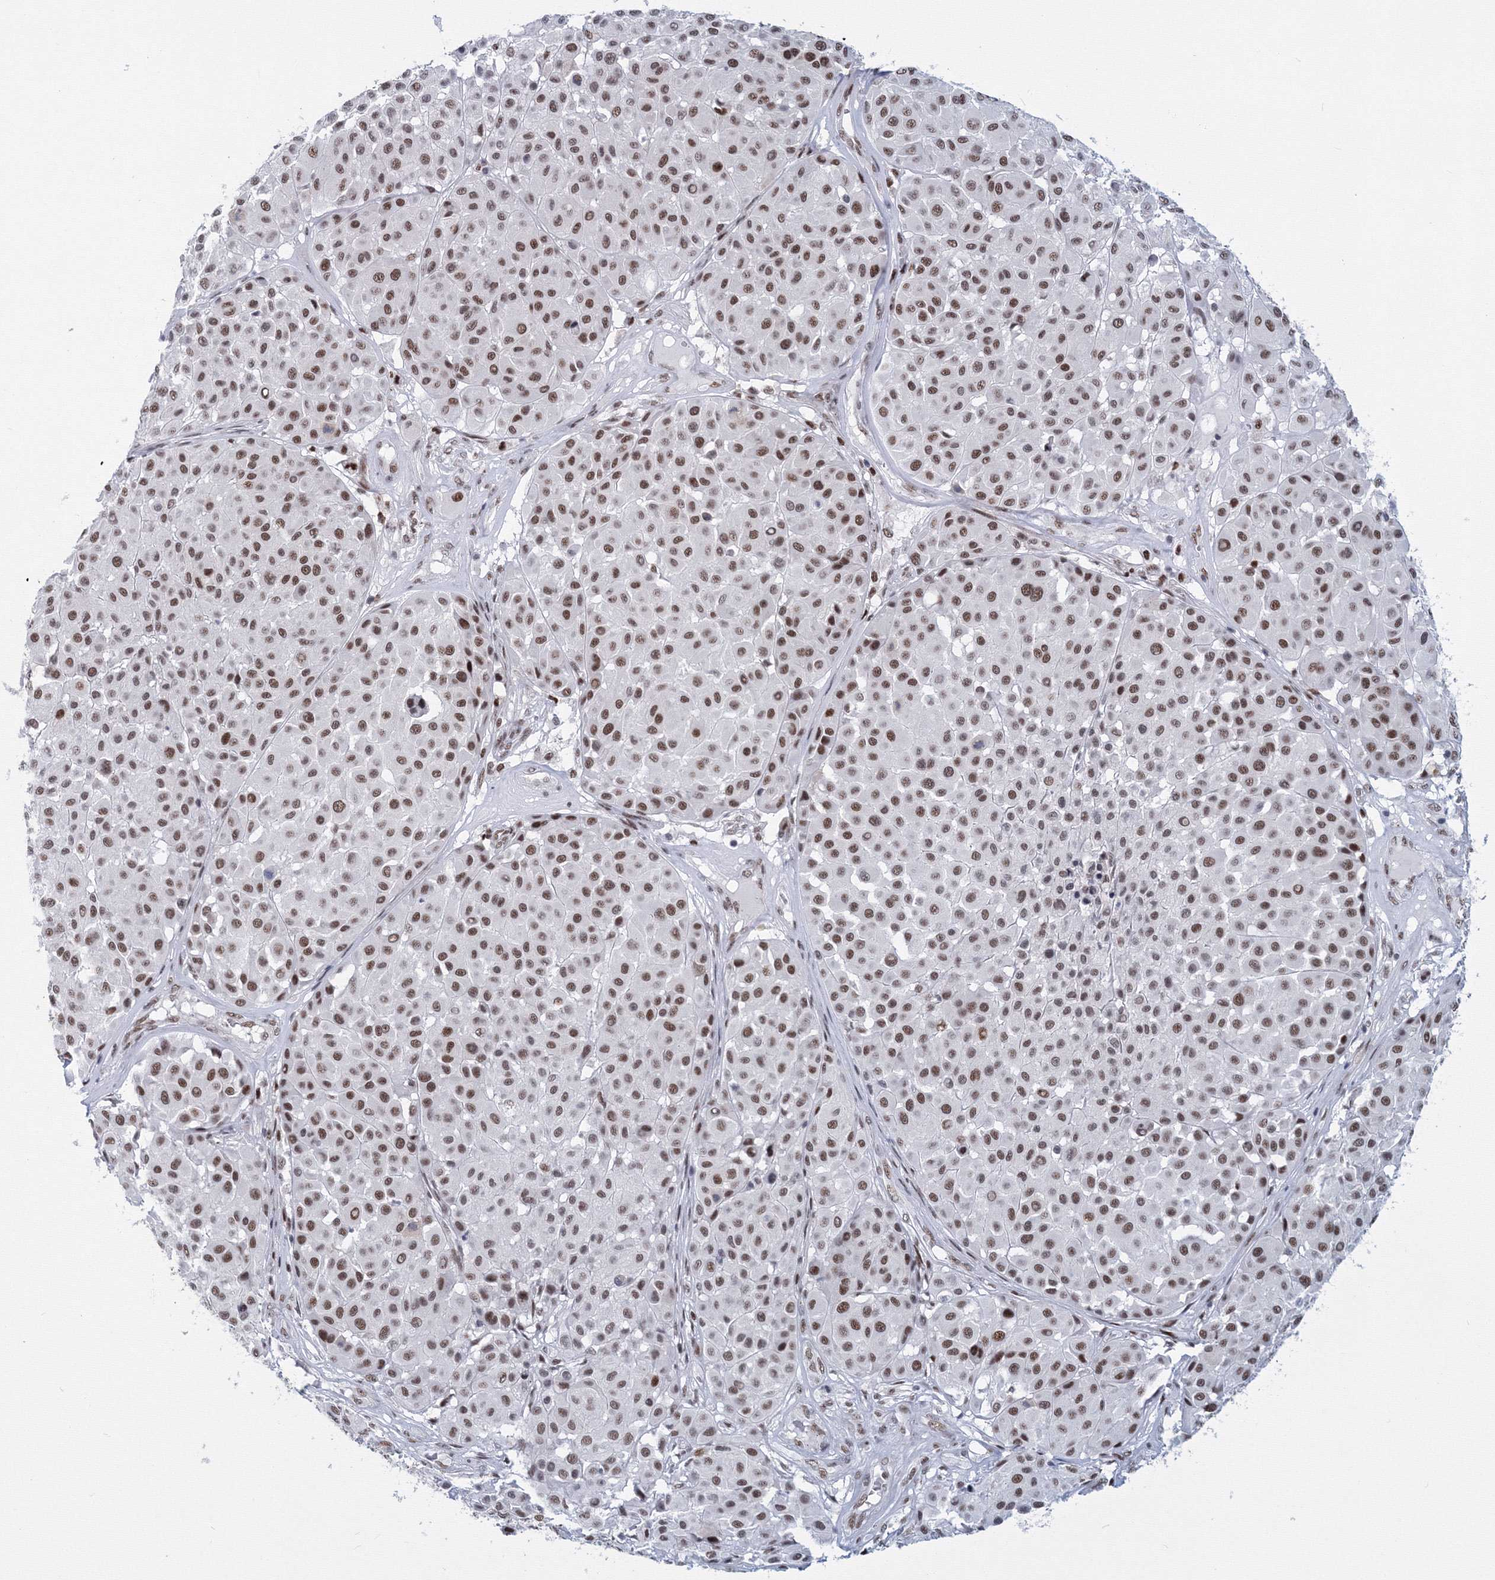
{"staining": {"intensity": "moderate", "quantity": ">75%", "location": "nuclear"}, "tissue": "melanoma", "cell_type": "Tumor cells", "image_type": "cancer", "snomed": [{"axis": "morphology", "description": "Malignant melanoma, Metastatic site"}, {"axis": "topography", "description": "Soft tissue"}], "caption": "DAB (3,3'-diaminobenzidine) immunohistochemical staining of melanoma exhibits moderate nuclear protein staining in approximately >75% of tumor cells.", "gene": "SF3B6", "patient": {"sex": "male", "age": 41}}